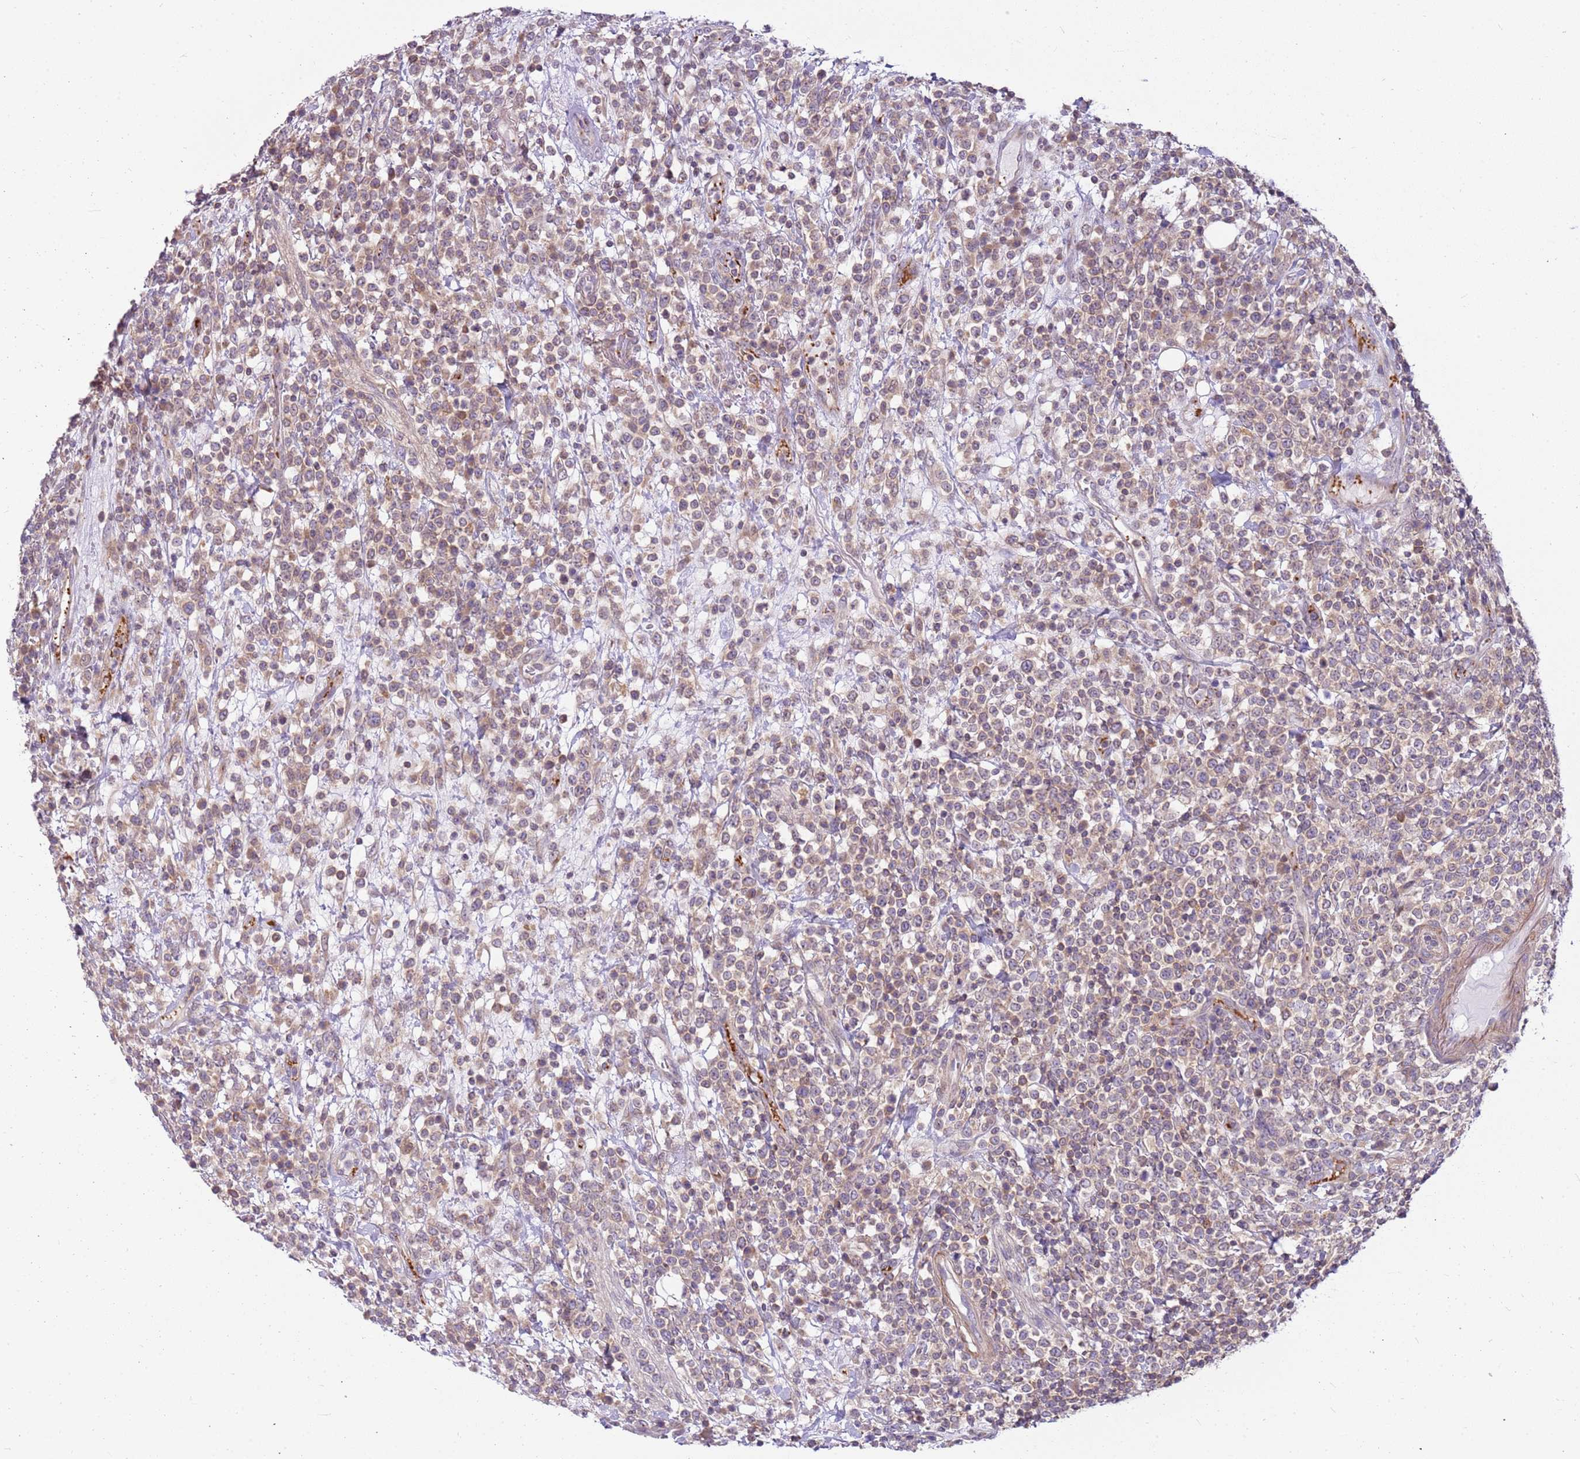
{"staining": {"intensity": "weak", "quantity": "<25%", "location": "cytoplasmic/membranous"}, "tissue": "lymphoma", "cell_type": "Tumor cells", "image_type": "cancer", "snomed": [{"axis": "morphology", "description": "Malignant lymphoma, non-Hodgkin's type, High grade"}, {"axis": "topography", "description": "Colon"}], "caption": "Immunohistochemistry of lymphoma shows no expression in tumor cells.", "gene": "CAPN7", "patient": {"sex": "female", "age": 53}}